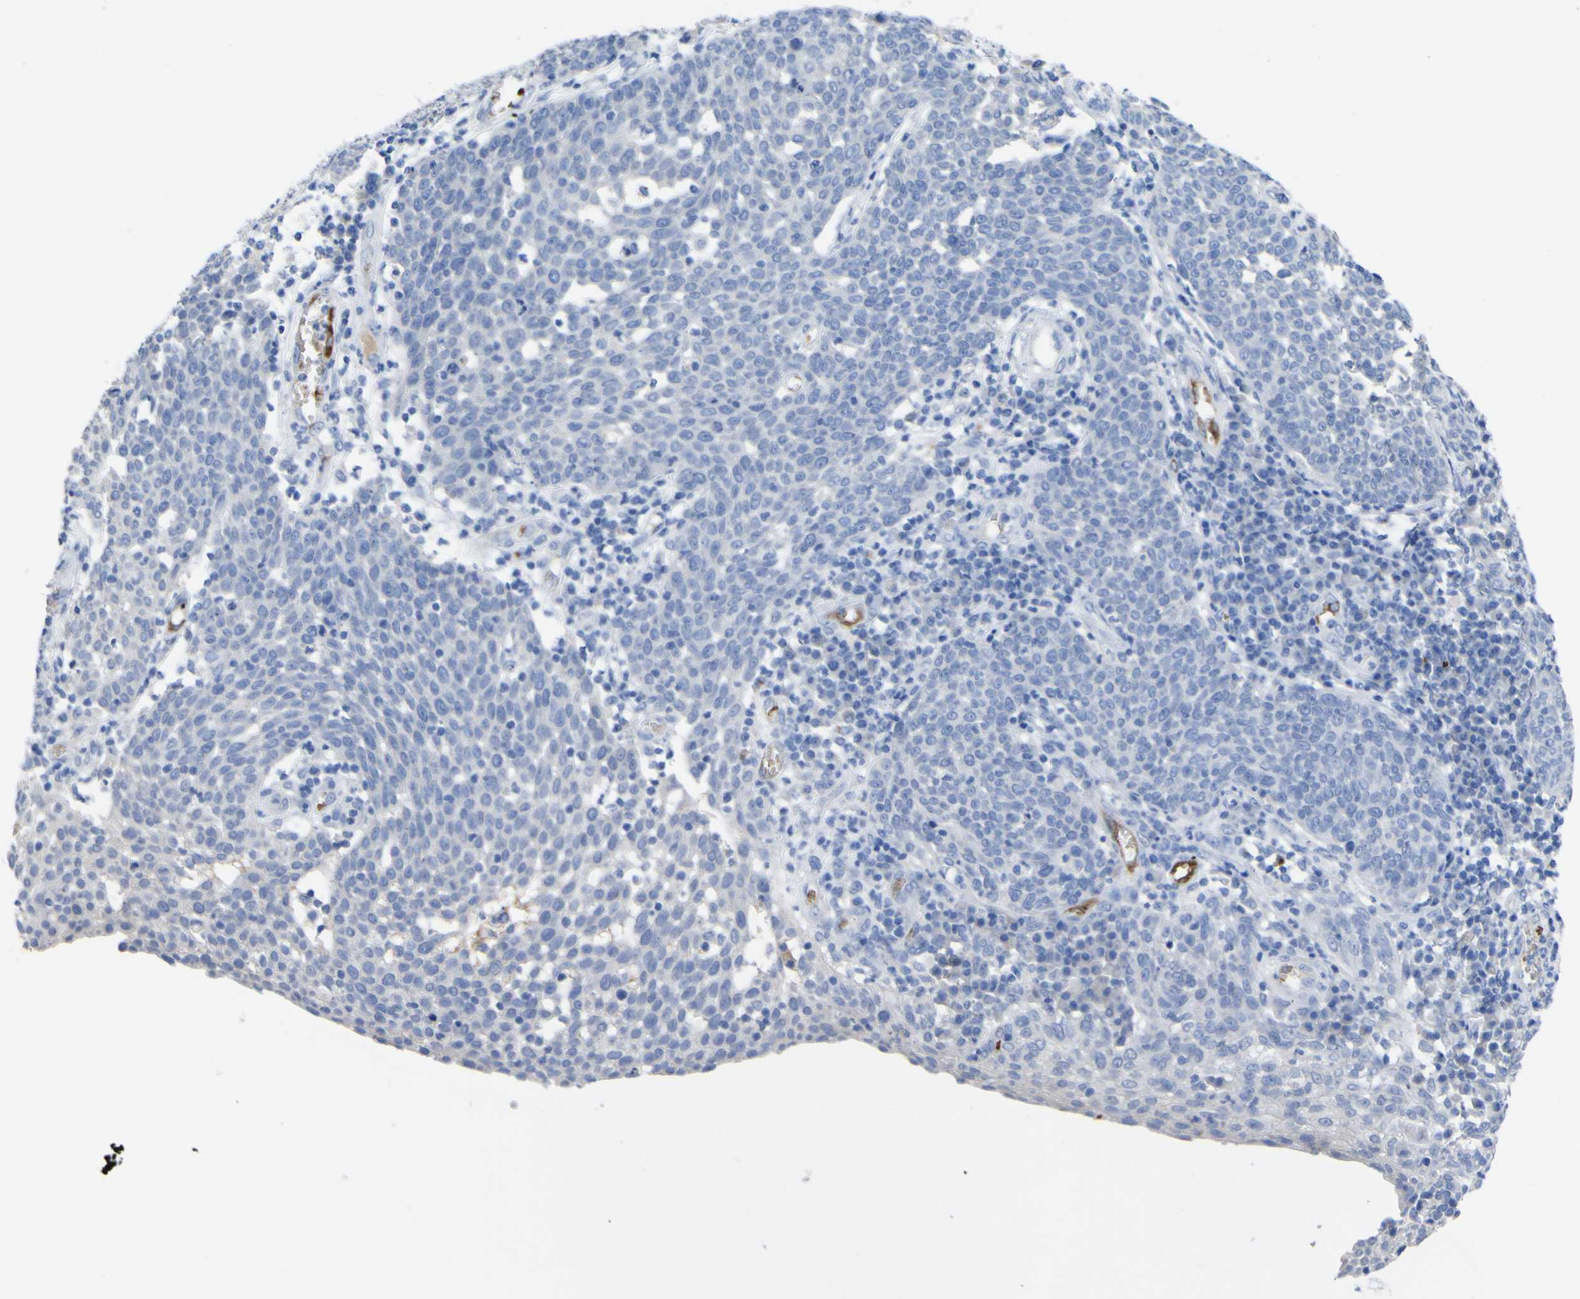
{"staining": {"intensity": "negative", "quantity": "none", "location": "none"}, "tissue": "cervical cancer", "cell_type": "Tumor cells", "image_type": "cancer", "snomed": [{"axis": "morphology", "description": "Squamous cell carcinoma, NOS"}, {"axis": "topography", "description": "Cervix"}], "caption": "Micrograph shows no significant protein expression in tumor cells of cervical squamous cell carcinoma.", "gene": "GCM1", "patient": {"sex": "female", "age": 34}}